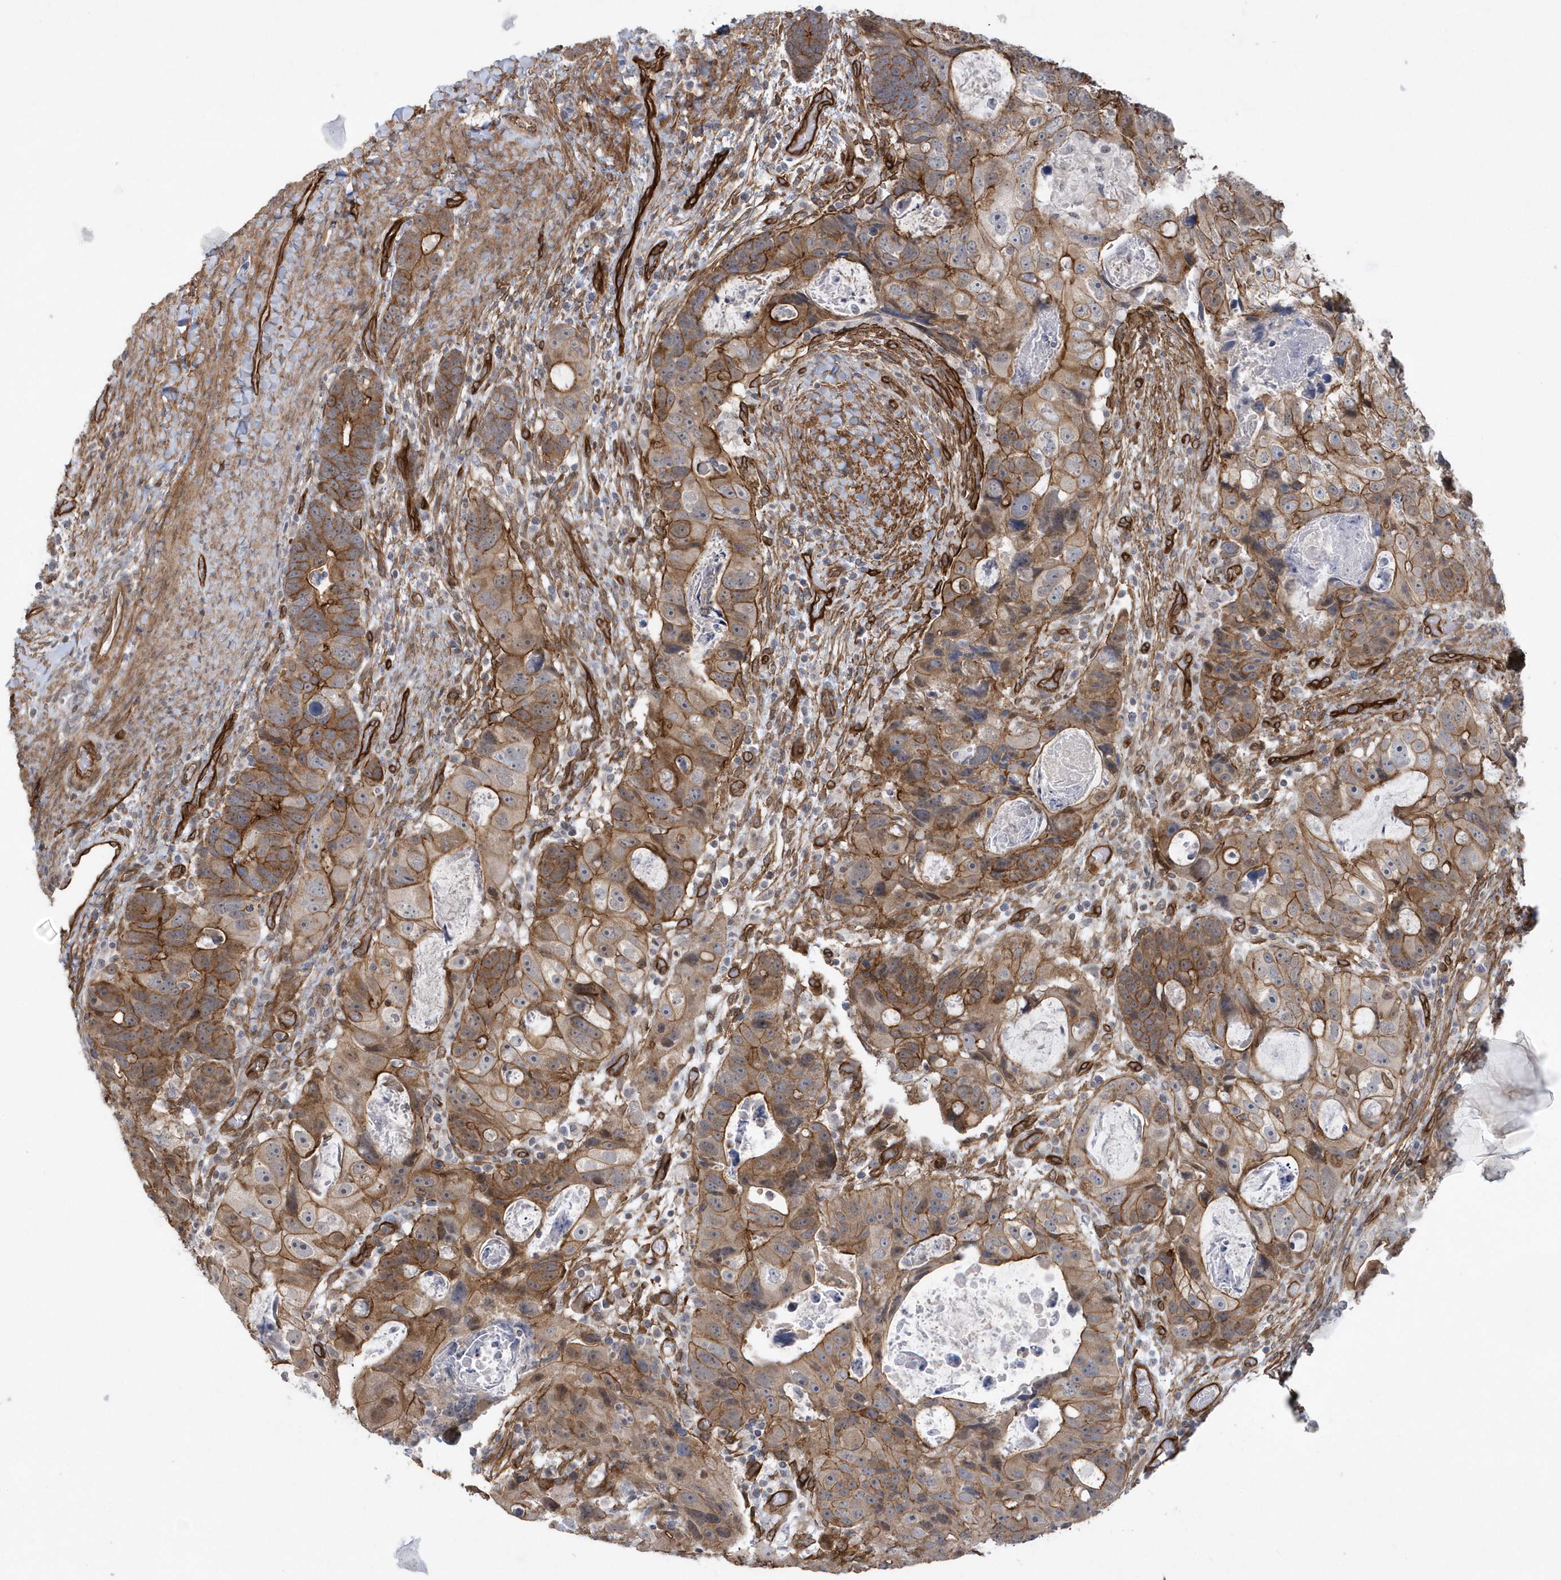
{"staining": {"intensity": "moderate", "quantity": ">75%", "location": "cytoplasmic/membranous"}, "tissue": "colorectal cancer", "cell_type": "Tumor cells", "image_type": "cancer", "snomed": [{"axis": "morphology", "description": "Adenocarcinoma, NOS"}, {"axis": "topography", "description": "Rectum"}], "caption": "Moderate cytoplasmic/membranous positivity is present in approximately >75% of tumor cells in colorectal cancer (adenocarcinoma).", "gene": "RAI14", "patient": {"sex": "male", "age": 59}}